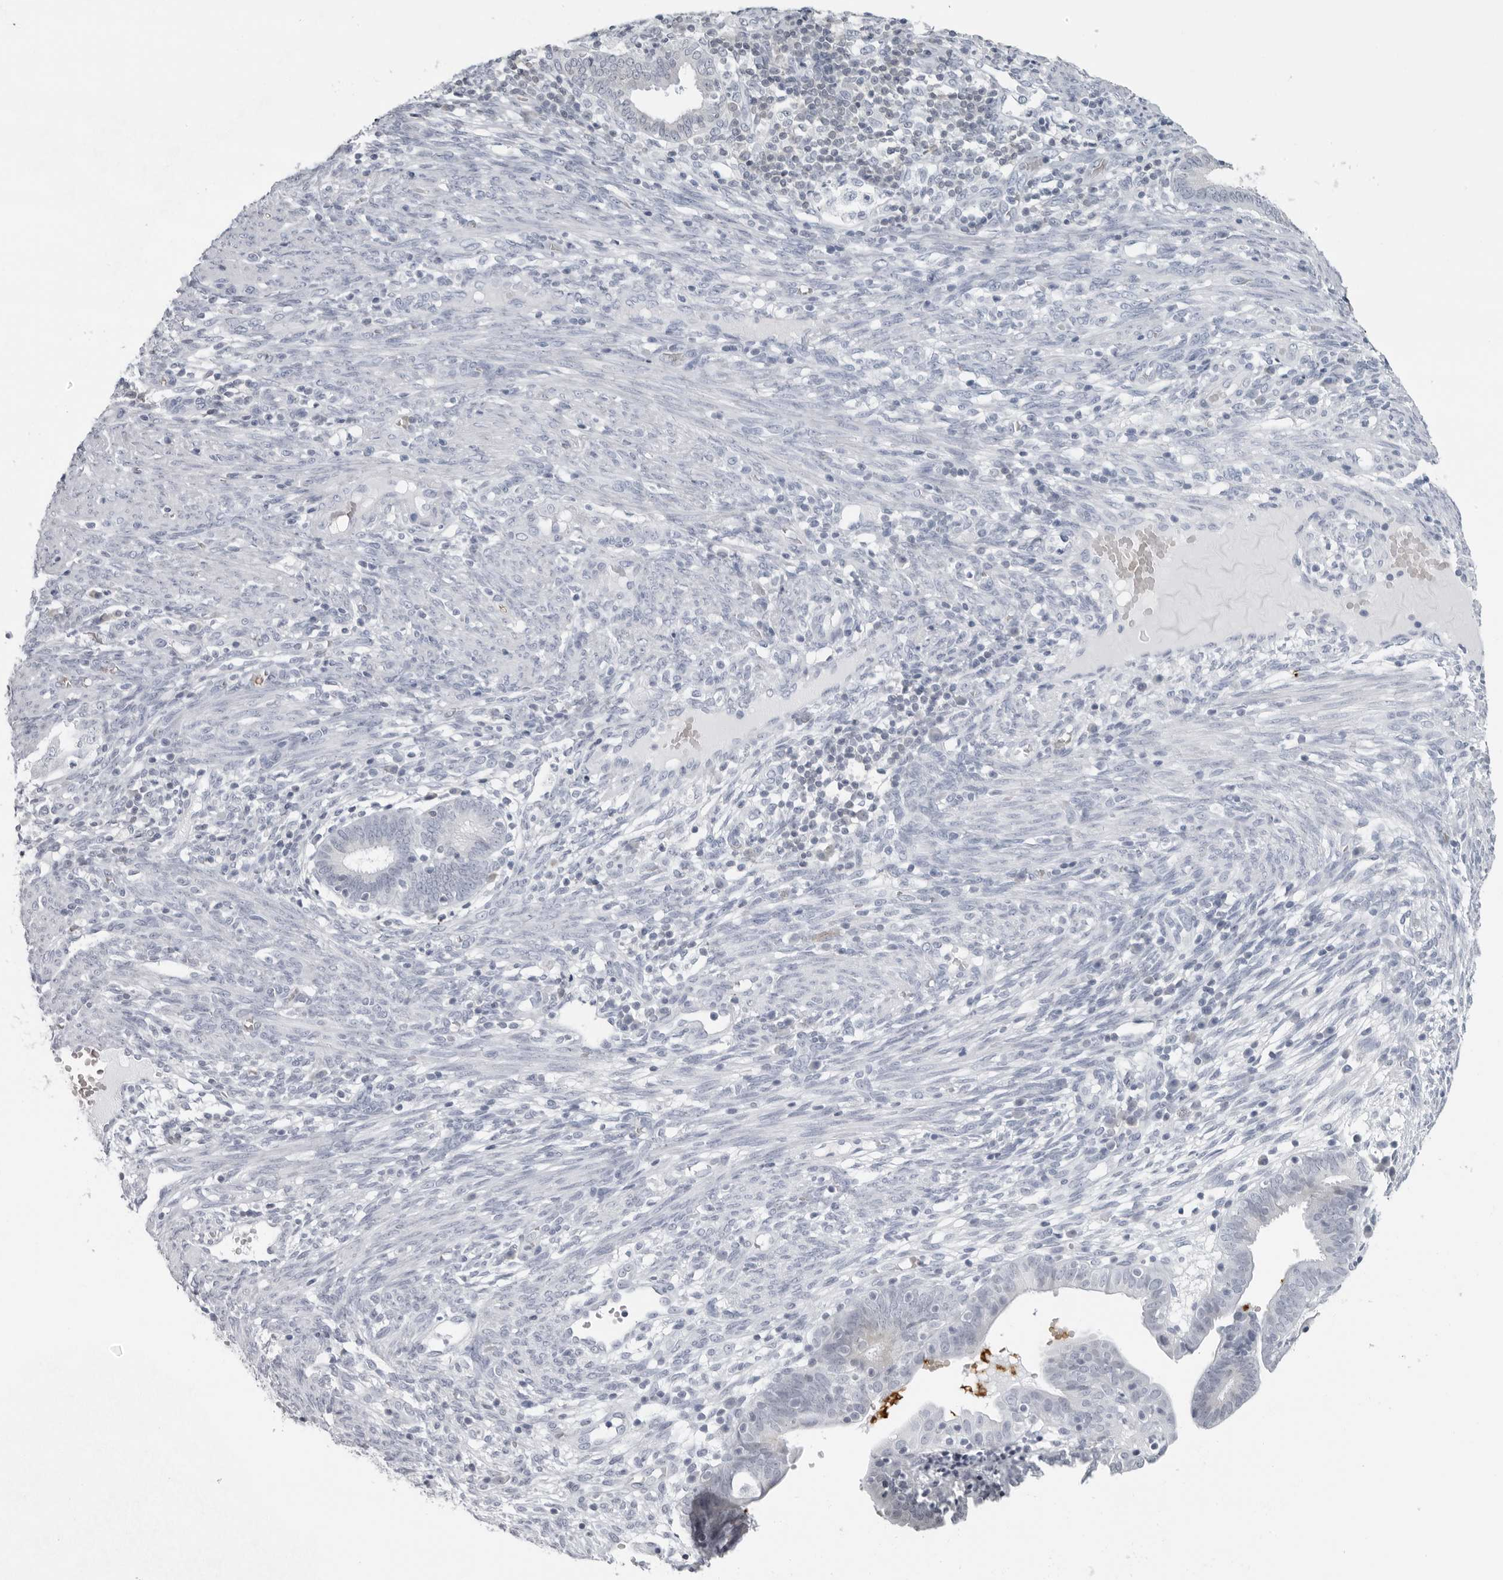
{"staining": {"intensity": "negative", "quantity": "none", "location": "none"}, "tissue": "endometrial cancer", "cell_type": "Tumor cells", "image_type": "cancer", "snomed": [{"axis": "morphology", "description": "Adenocarcinoma, NOS"}, {"axis": "topography", "description": "Endometrium"}], "caption": "Endometrial cancer (adenocarcinoma) was stained to show a protein in brown. There is no significant positivity in tumor cells.", "gene": "EPB41", "patient": {"sex": "female", "age": 51}}